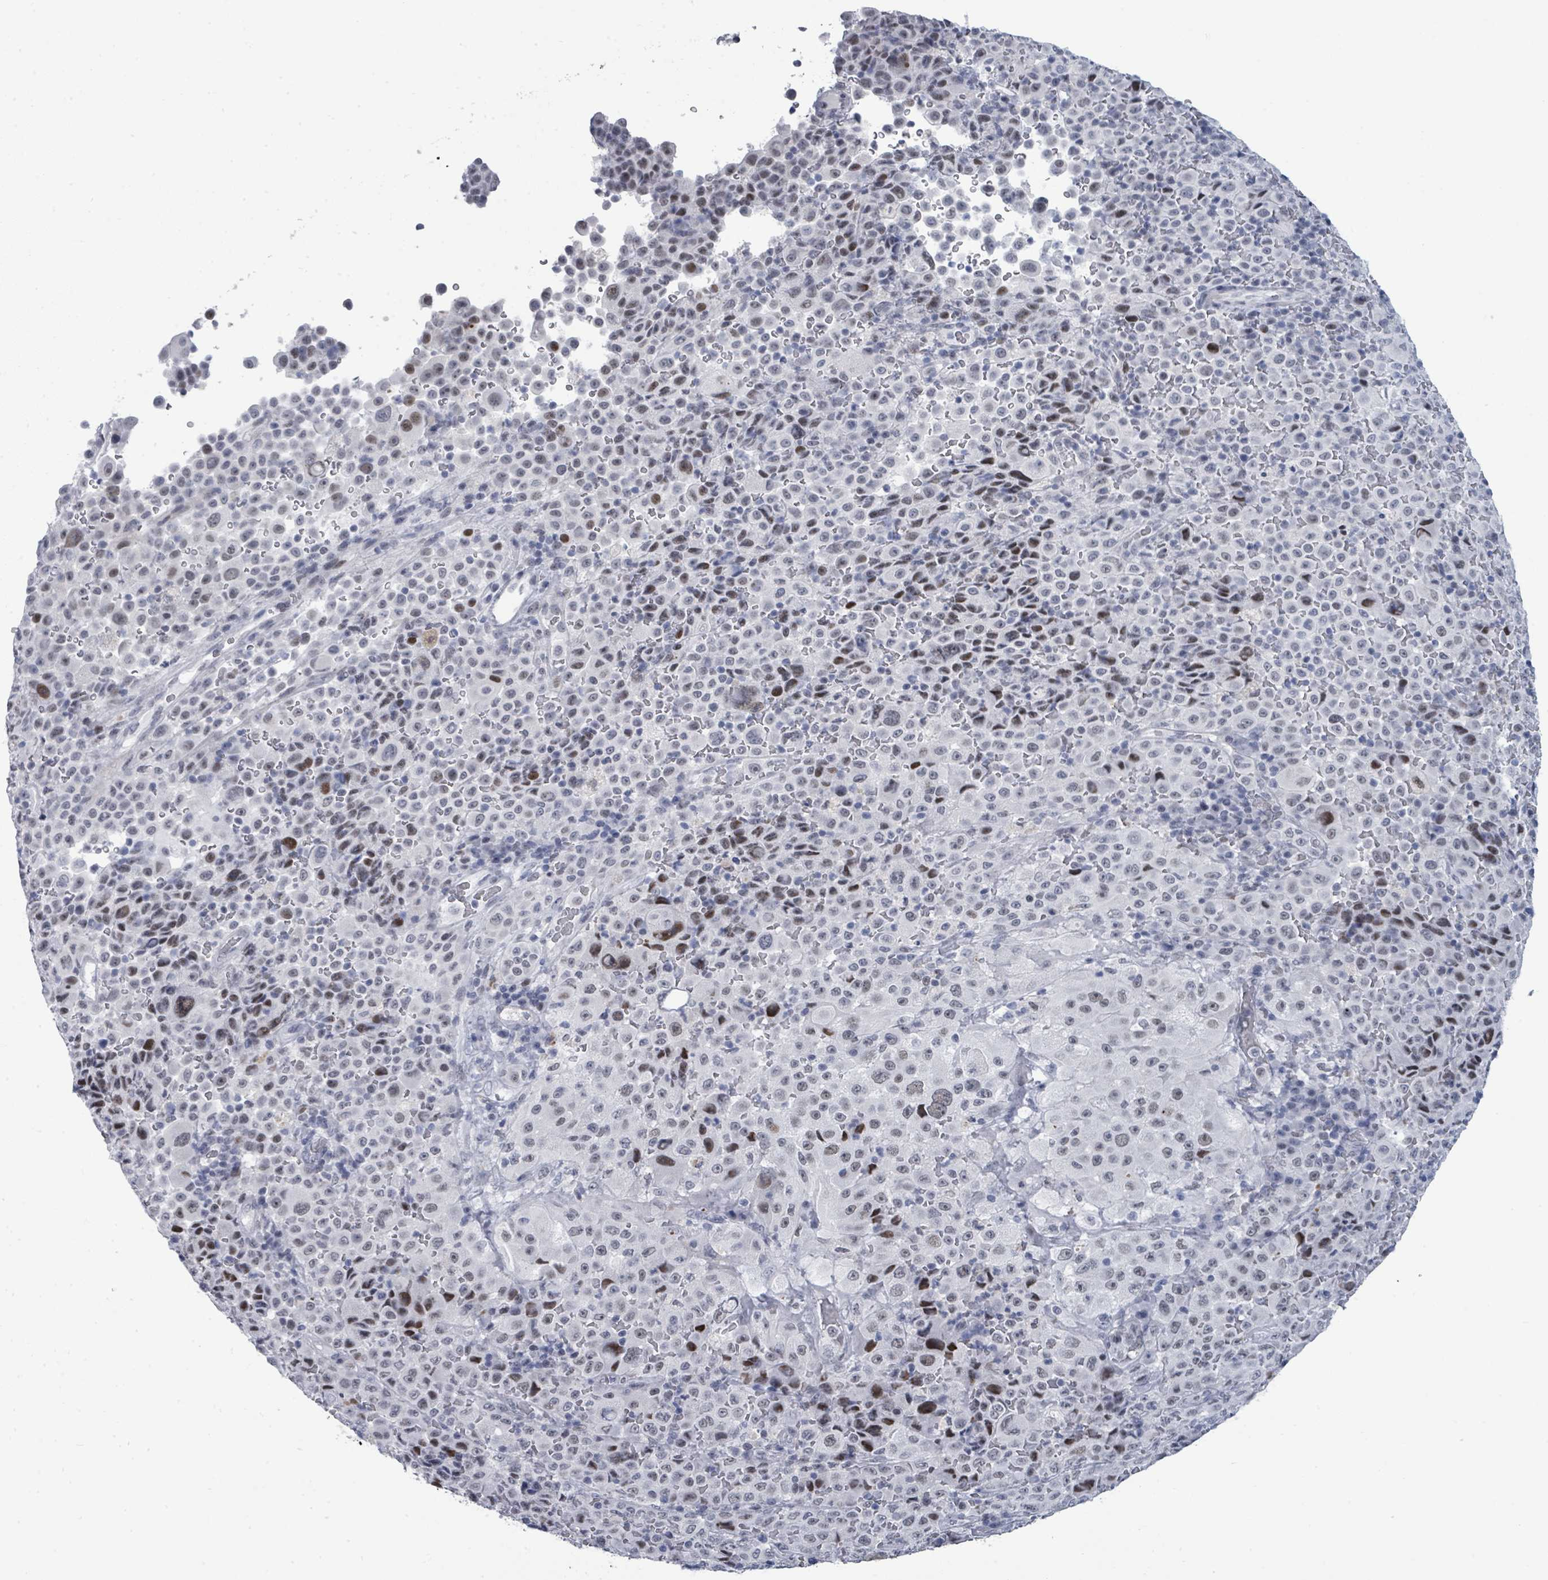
{"staining": {"intensity": "weak", "quantity": "25%-75%", "location": "nuclear"}, "tissue": "melanoma", "cell_type": "Tumor cells", "image_type": "cancer", "snomed": [{"axis": "morphology", "description": "Malignant melanoma, Metastatic site"}, {"axis": "topography", "description": "Lymph node"}], "caption": "An image of human melanoma stained for a protein shows weak nuclear brown staining in tumor cells.", "gene": "CT45A5", "patient": {"sex": "male", "age": 62}}